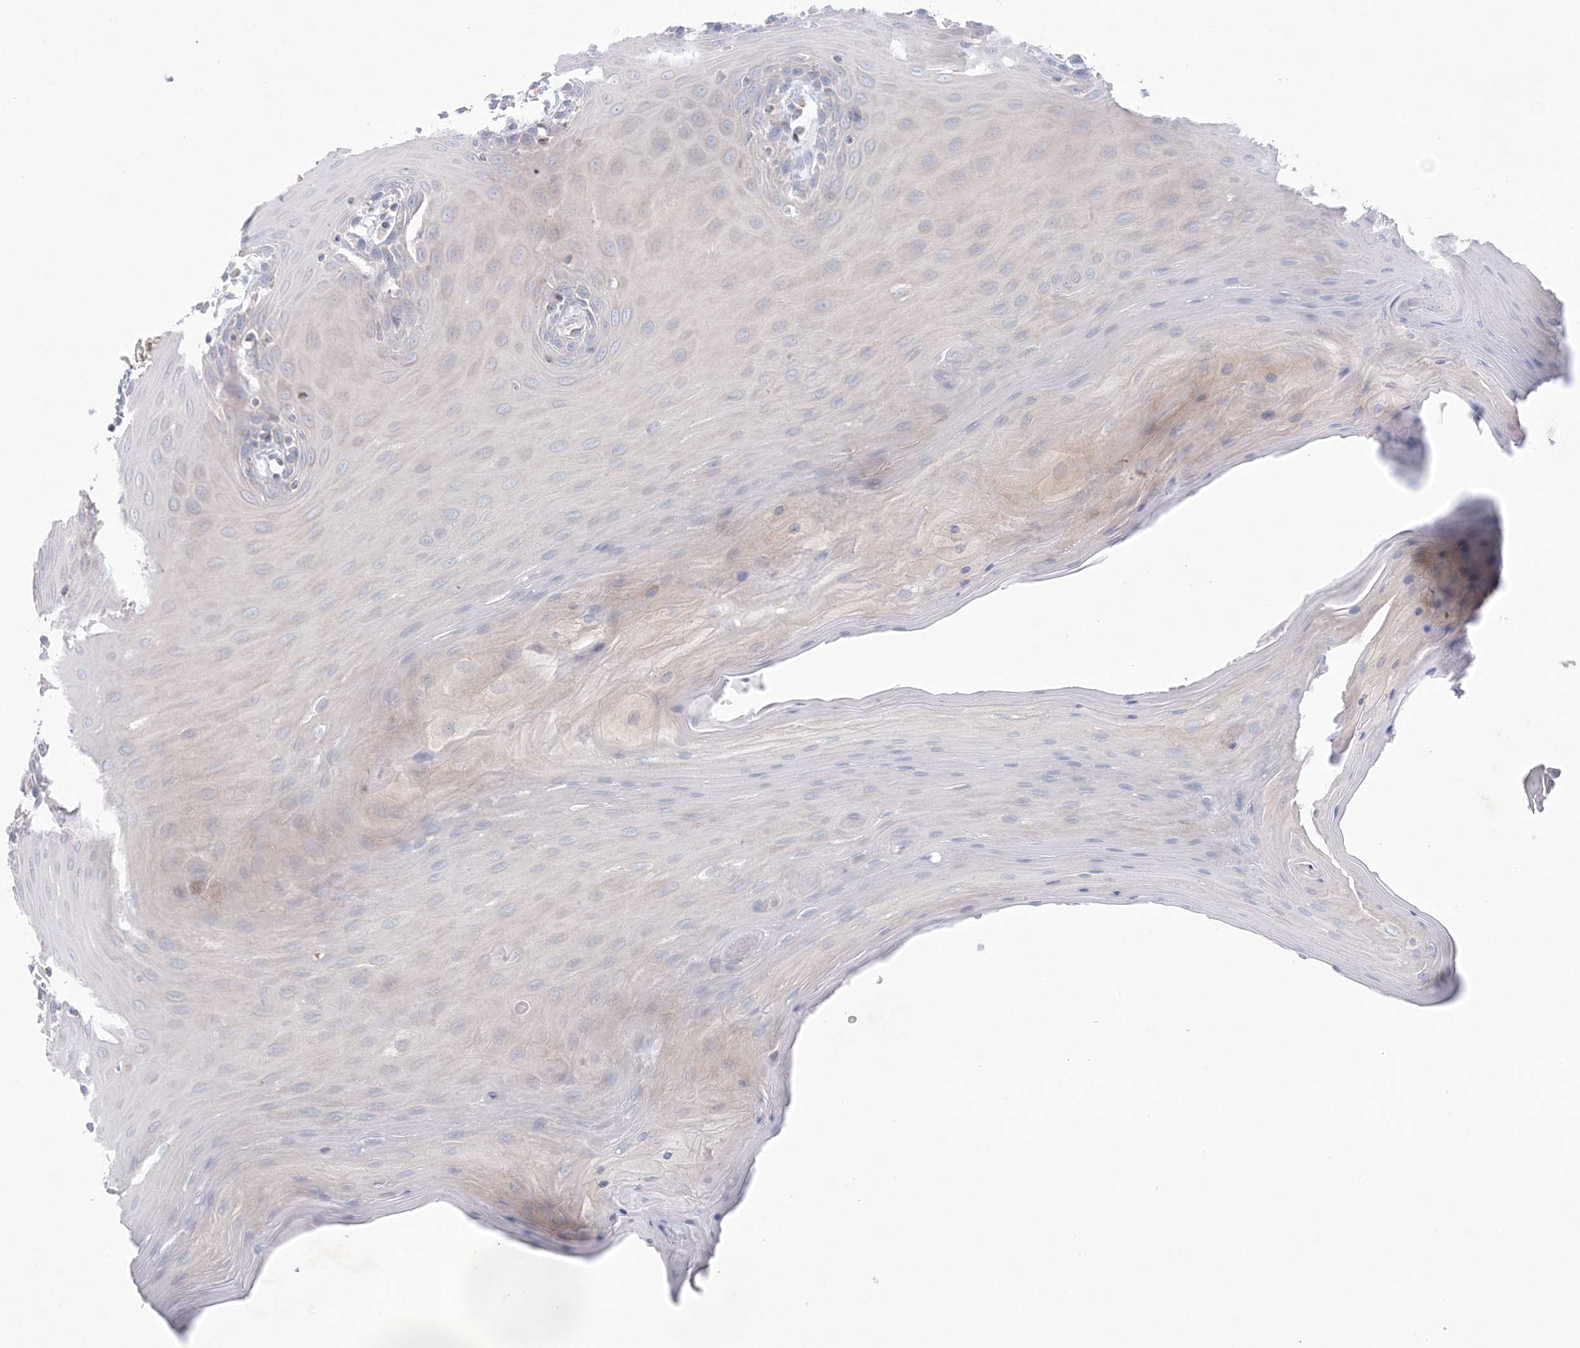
{"staining": {"intensity": "weak", "quantity": "<25%", "location": "cytoplasmic/membranous"}, "tissue": "oral mucosa", "cell_type": "Squamous epithelial cells", "image_type": "normal", "snomed": [{"axis": "morphology", "description": "Normal tissue, NOS"}, {"axis": "morphology", "description": "Squamous cell carcinoma, NOS"}, {"axis": "topography", "description": "Skeletal muscle"}, {"axis": "topography", "description": "Oral tissue"}, {"axis": "topography", "description": "Salivary gland"}, {"axis": "topography", "description": "Head-Neck"}], "caption": "Squamous epithelial cells show no significant protein expression in unremarkable oral mucosa. Nuclei are stained in blue.", "gene": "KCTD6", "patient": {"sex": "male", "age": 54}}